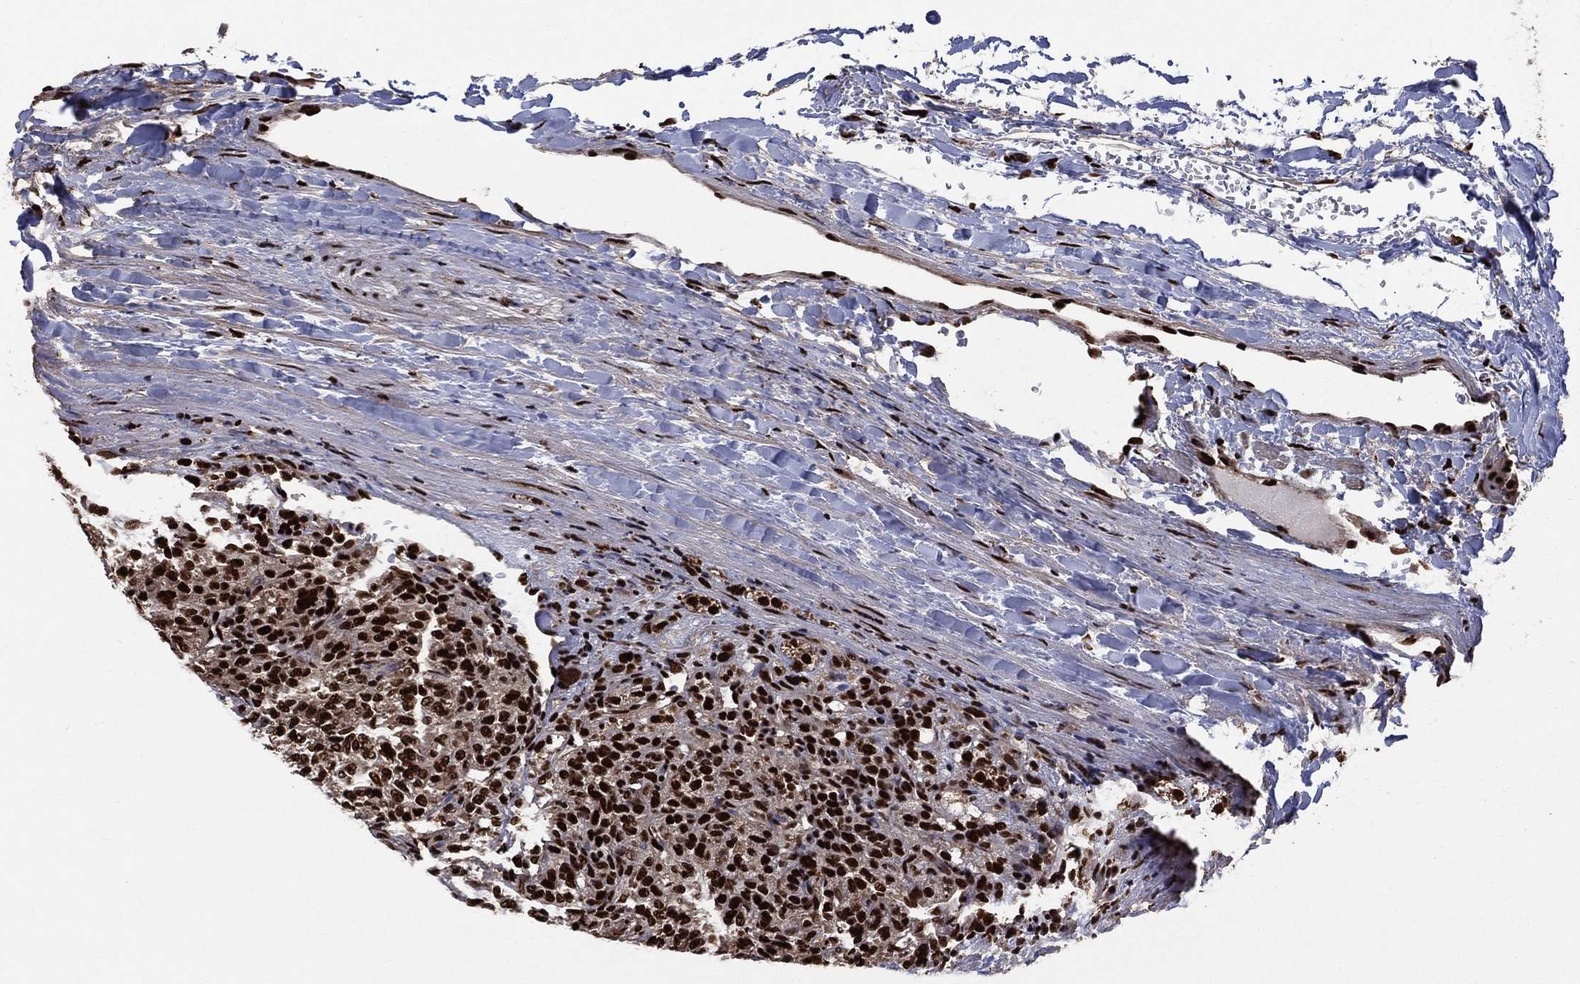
{"staining": {"intensity": "strong", "quantity": ">75%", "location": "nuclear"}, "tissue": "renal cancer", "cell_type": "Tumor cells", "image_type": "cancer", "snomed": [{"axis": "morphology", "description": "Adenocarcinoma, NOS"}, {"axis": "topography", "description": "Kidney"}], "caption": "IHC of renal cancer shows high levels of strong nuclear staining in approximately >75% of tumor cells.", "gene": "TP53BP1", "patient": {"sex": "female", "age": 63}}